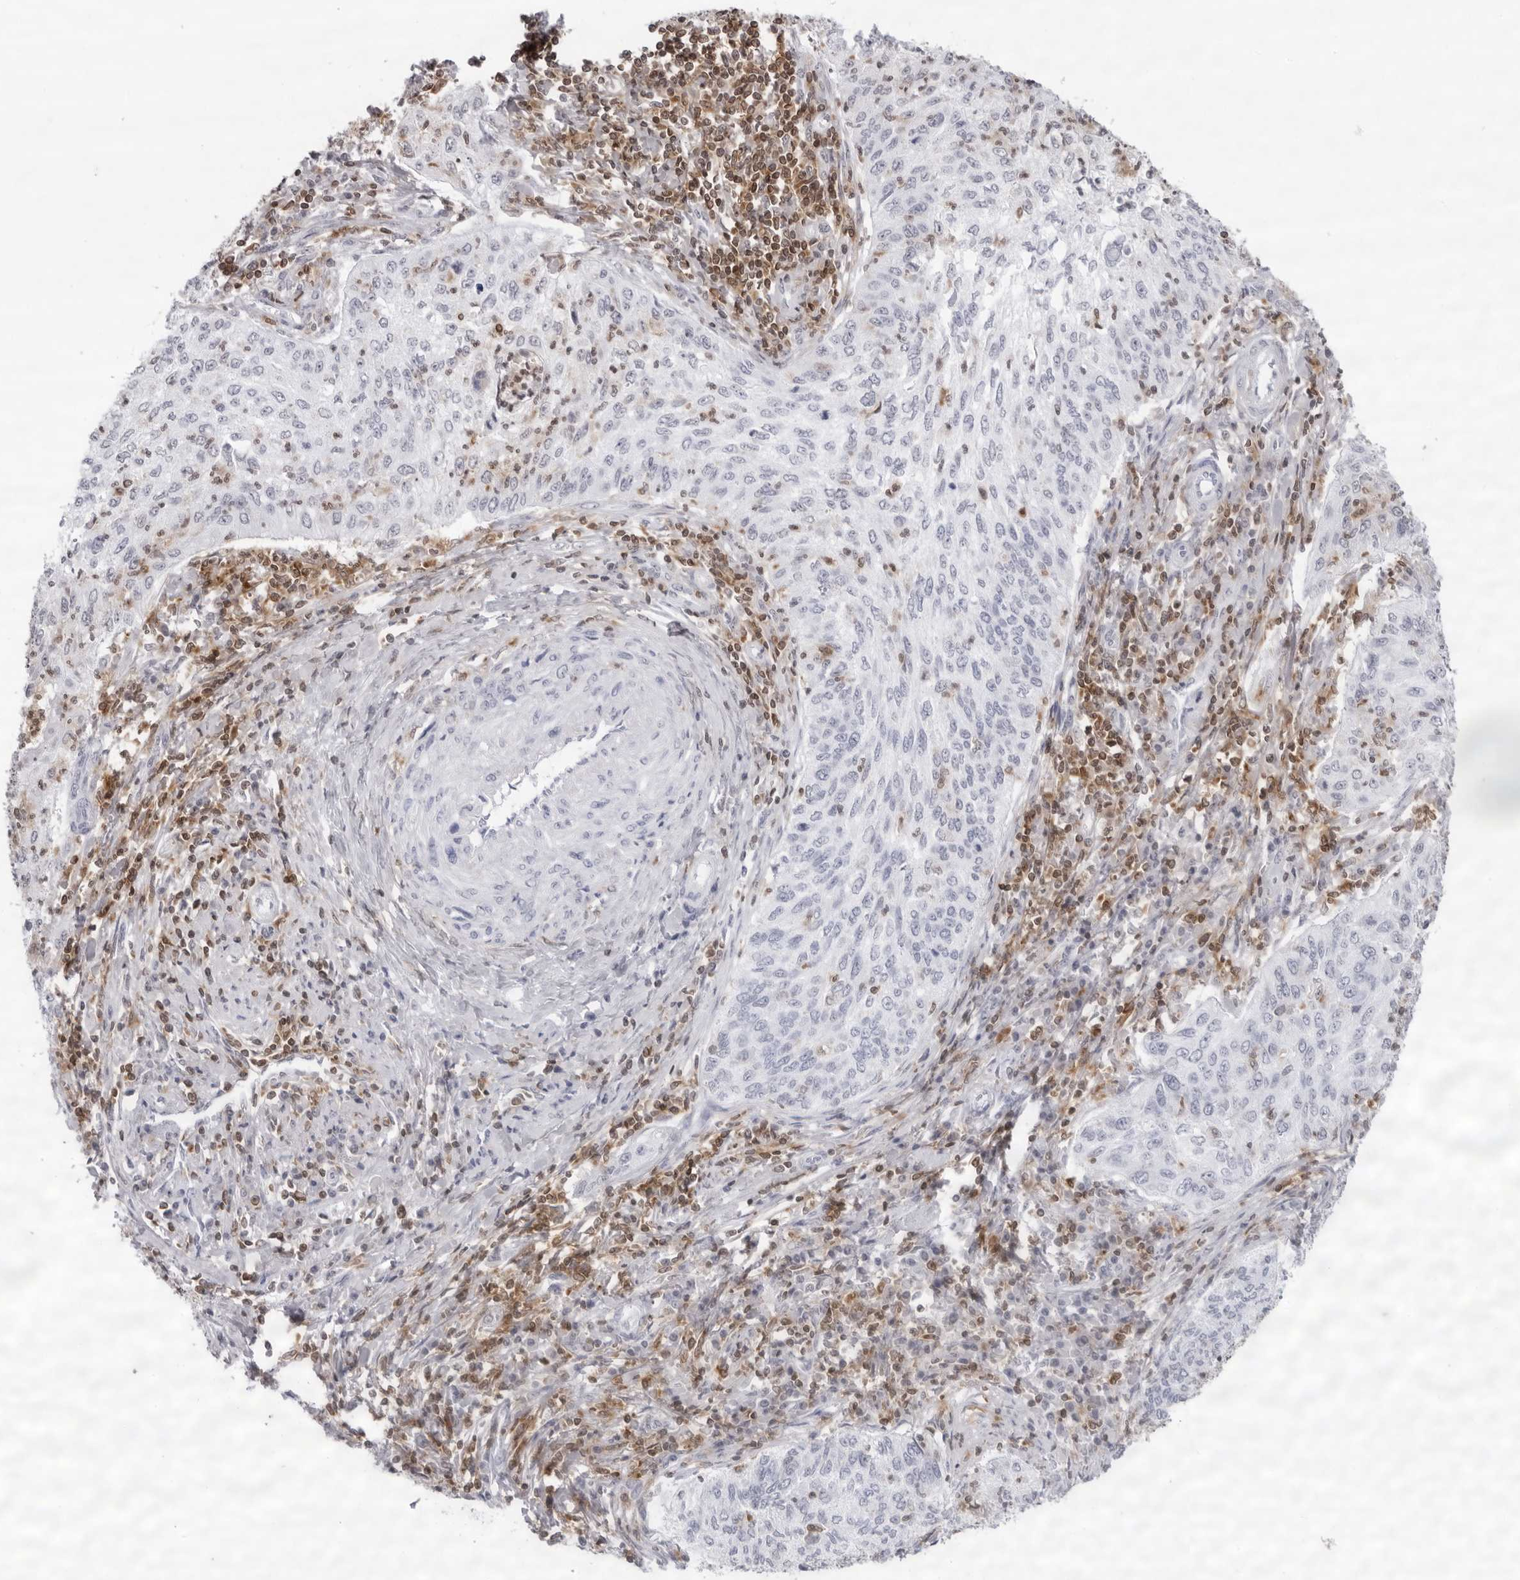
{"staining": {"intensity": "negative", "quantity": "none", "location": "none"}, "tissue": "cervical cancer", "cell_type": "Tumor cells", "image_type": "cancer", "snomed": [{"axis": "morphology", "description": "Squamous cell carcinoma, NOS"}, {"axis": "topography", "description": "Cervix"}], "caption": "Cervical squamous cell carcinoma was stained to show a protein in brown. There is no significant expression in tumor cells.", "gene": "FMNL1", "patient": {"sex": "female", "age": 30}}